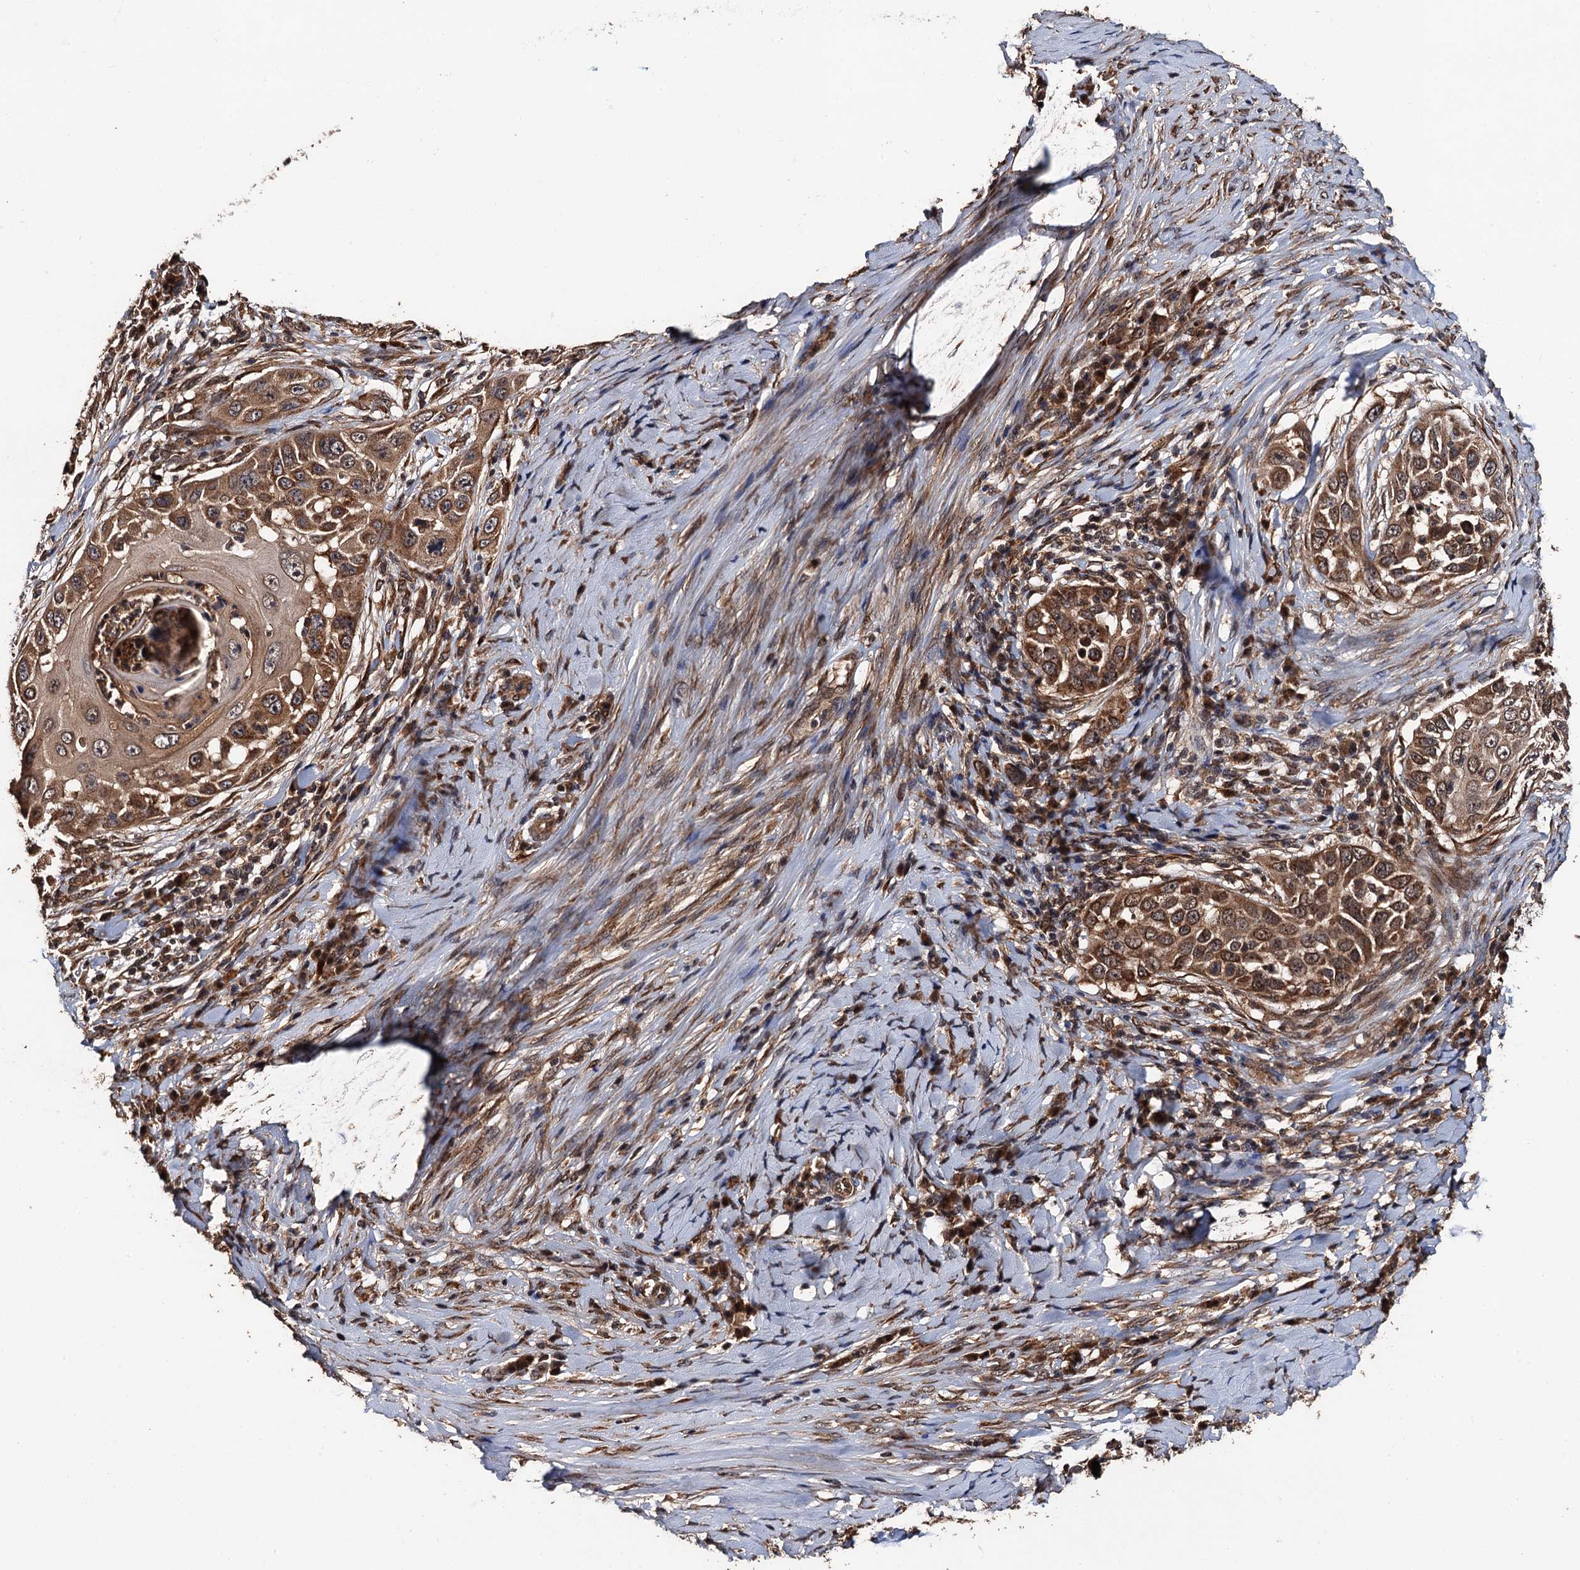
{"staining": {"intensity": "moderate", "quantity": ">75%", "location": "cytoplasmic/membranous,nuclear"}, "tissue": "skin cancer", "cell_type": "Tumor cells", "image_type": "cancer", "snomed": [{"axis": "morphology", "description": "Squamous cell carcinoma, NOS"}, {"axis": "topography", "description": "Skin"}], "caption": "Moderate cytoplasmic/membranous and nuclear positivity for a protein is appreciated in about >75% of tumor cells of skin cancer (squamous cell carcinoma) using IHC.", "gene": "MIER2", "patient": {"sex": "female", "age": 44}}